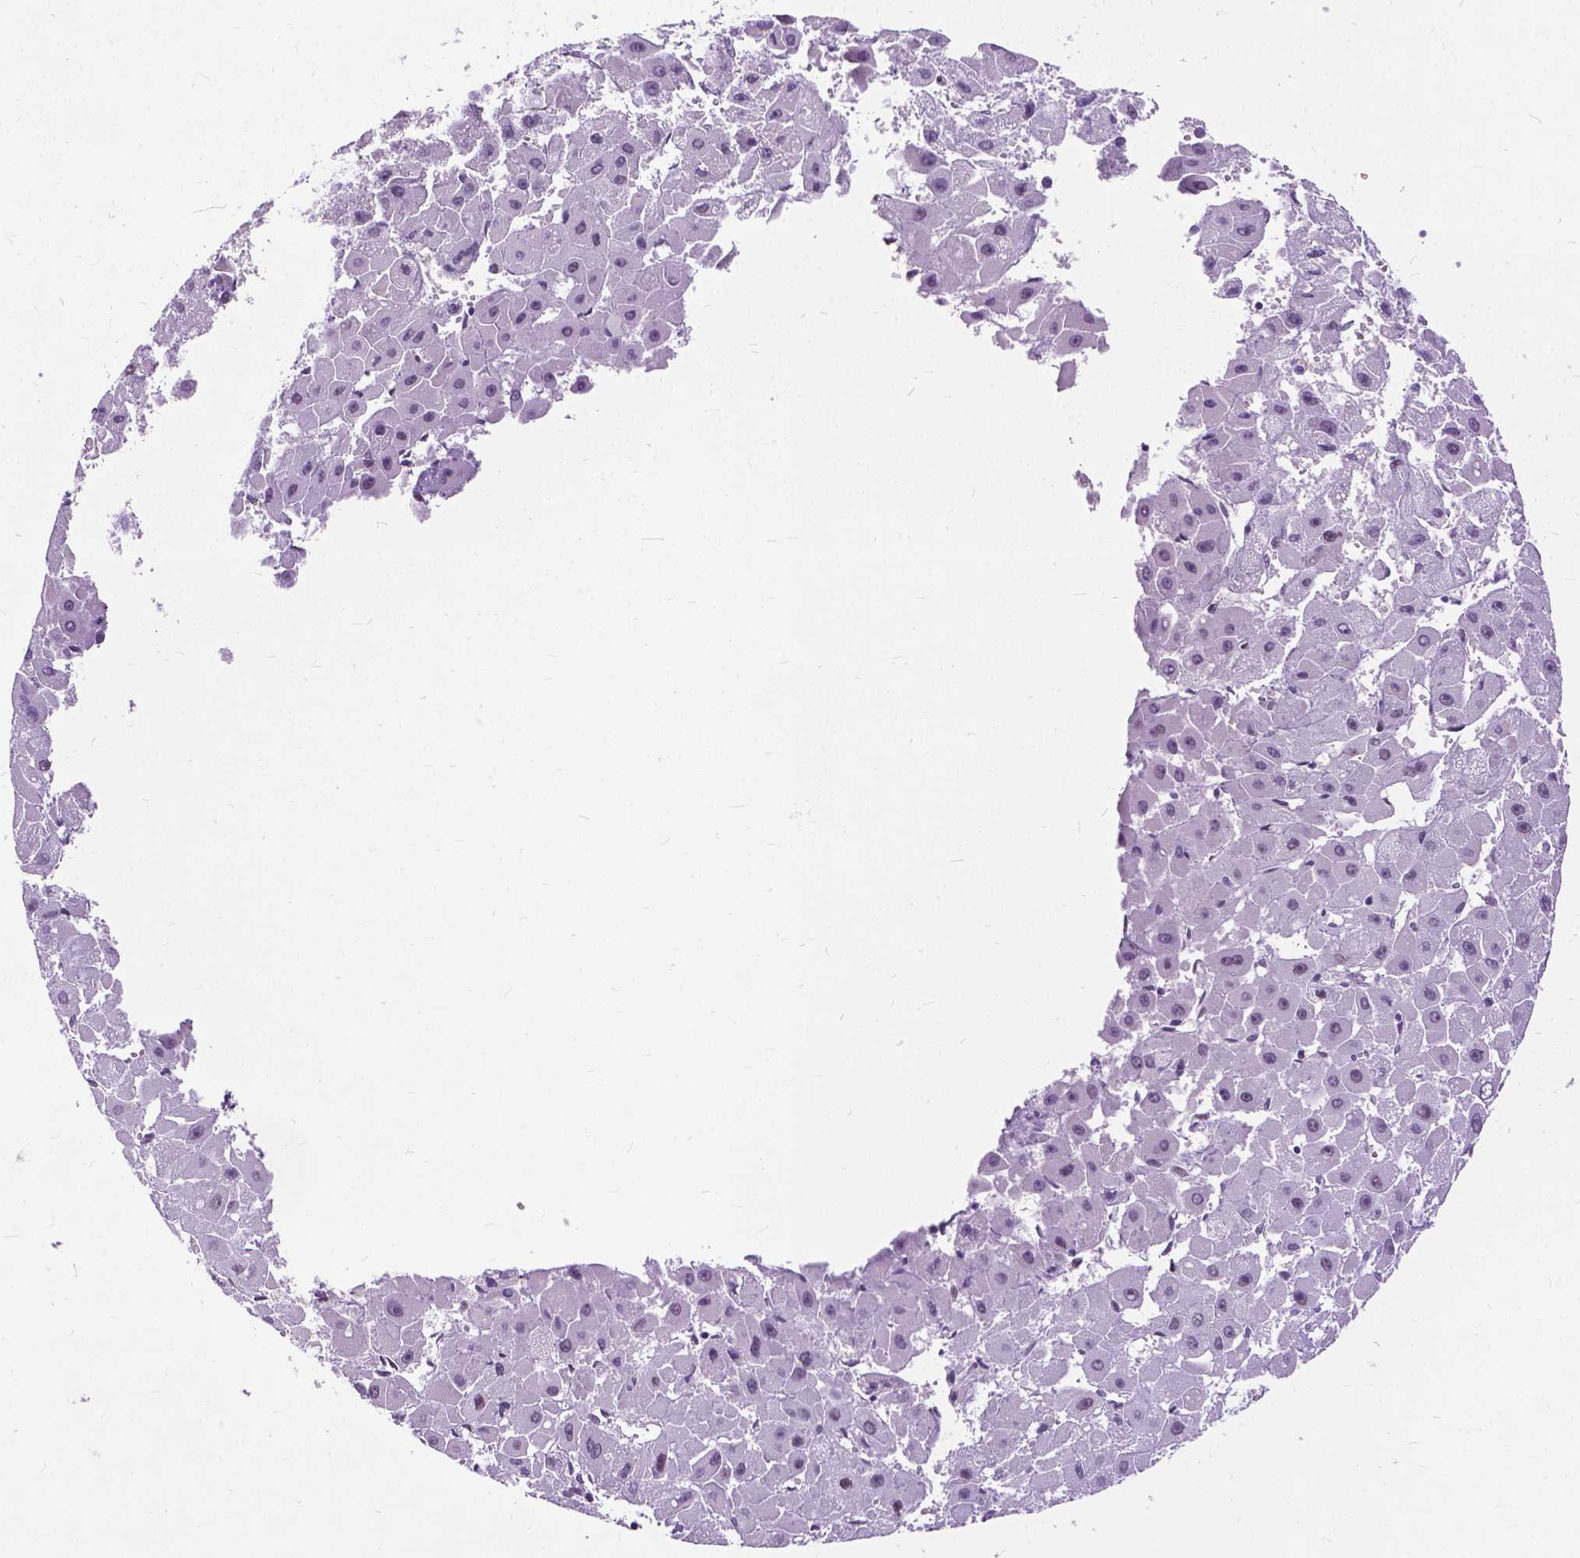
{"staining": {"intensity": "negative", "quantity": "none", "location": "none"}, "tissue": "liver cancer", "cell_type": "Tumor cells", "image_type": "cancer", "snomed": [{"axis": "morphology", "description": "Carcinoma, Hepatocellular, NOS"}, {"axis": "topography", "description": "Liver"}], "caption": "Immunohistochemistry histopathology image of neoplastic tissue: liver cancer stained with DAB (3,3'-diaminobenzidine) shows no significant protein staining in tumor cells.", "gene": "PROB1", "patient": {"sex": "female", "age": 25}}